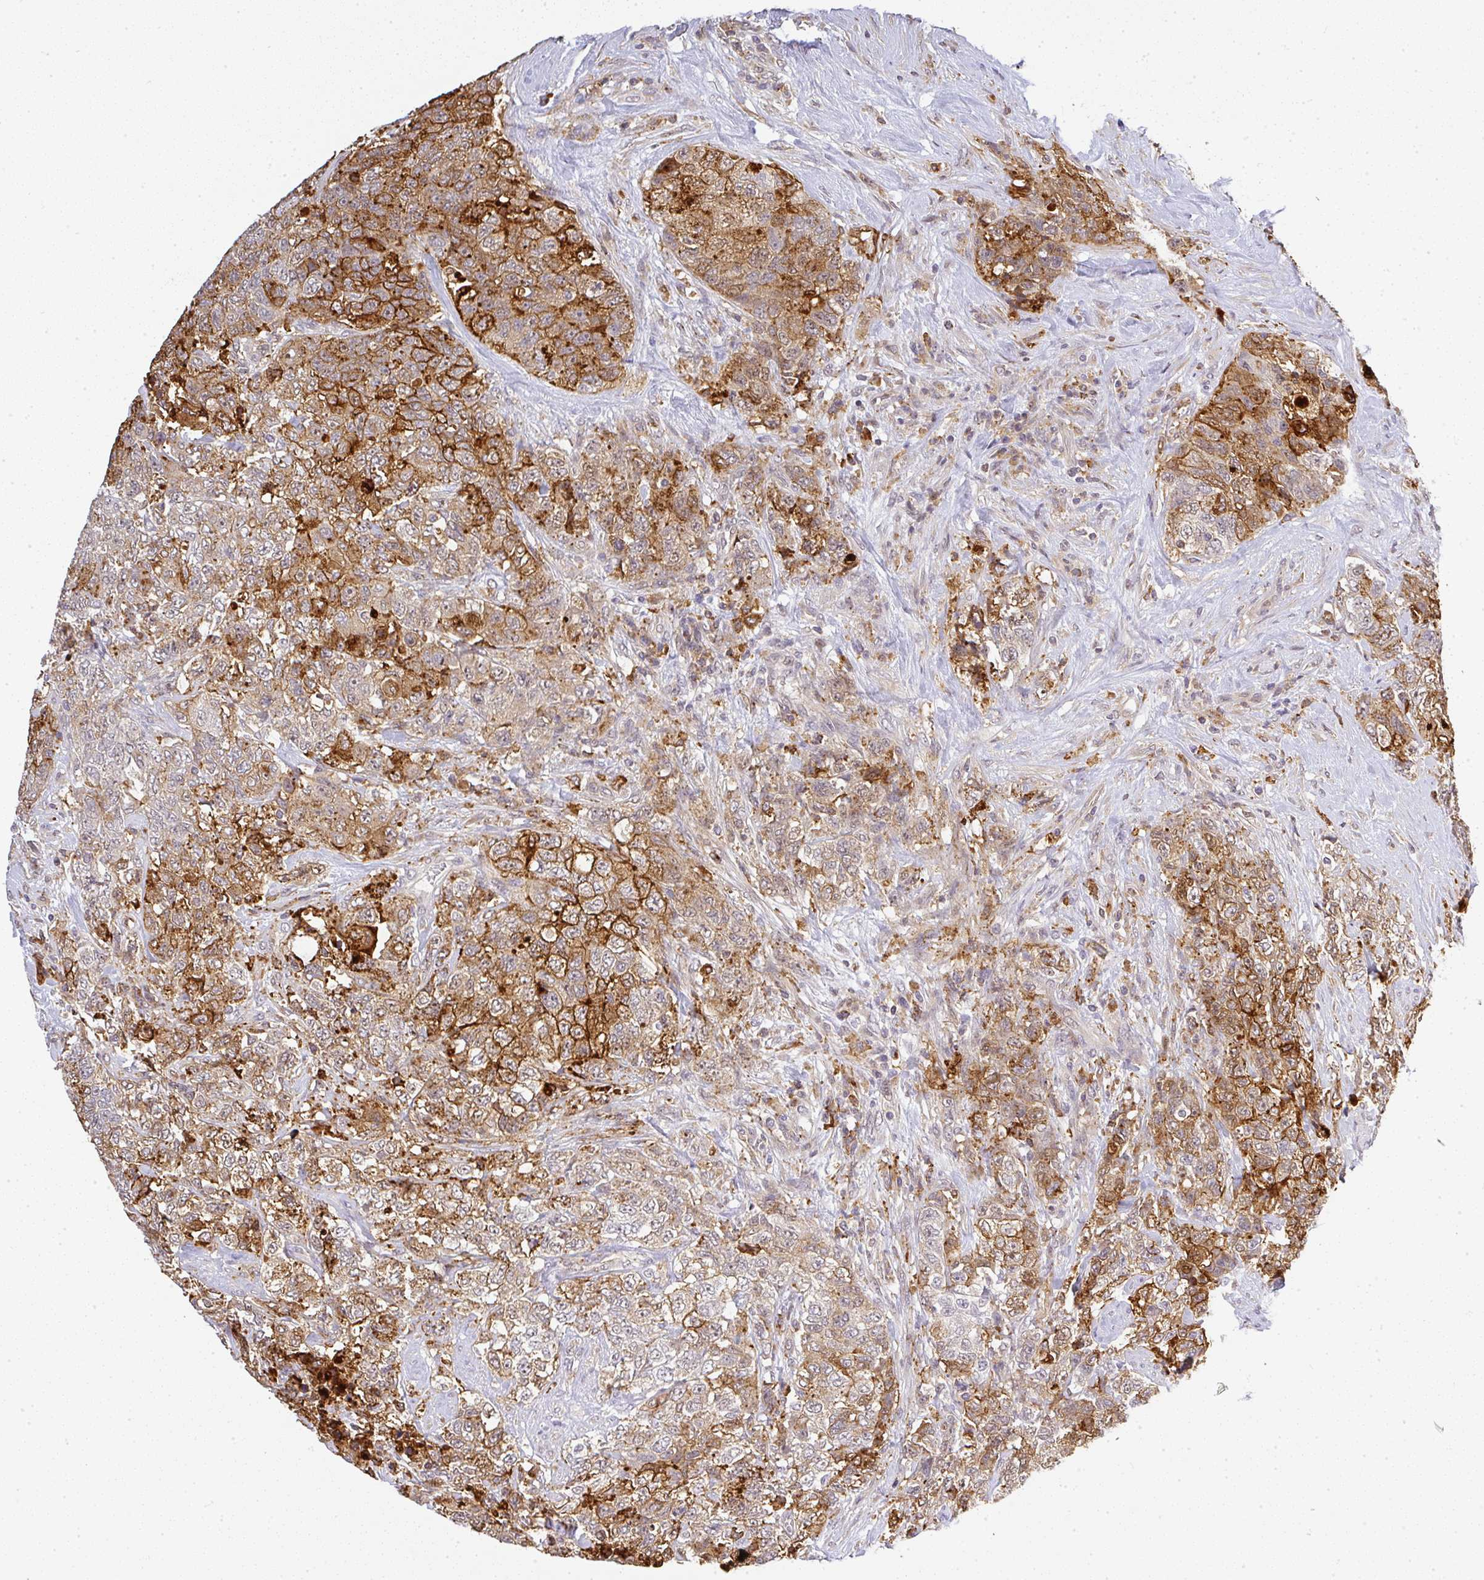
{"staining": {"intensity": "strong", "quantity": "25%-75%", "location": "cytoplasmic/membranous"}, "tissue": "urothelial cancer", "cell_type": "Tumor cells", "image_type": "cancer", "snomed": [{"axis": "morphology", "description": "Urothelial carcinoma, High grade"}, {"axis": "topography", "description": "Urinary bladder"}], "caption": "Immunohistochemical staining of human urothelial cancer shows high levels of strong cytoplasmic/membranous staining in approximately 25%-75% of tumor cells.", "gene": "FAM153A", "patient": {"sex": "female", "age": 78}}